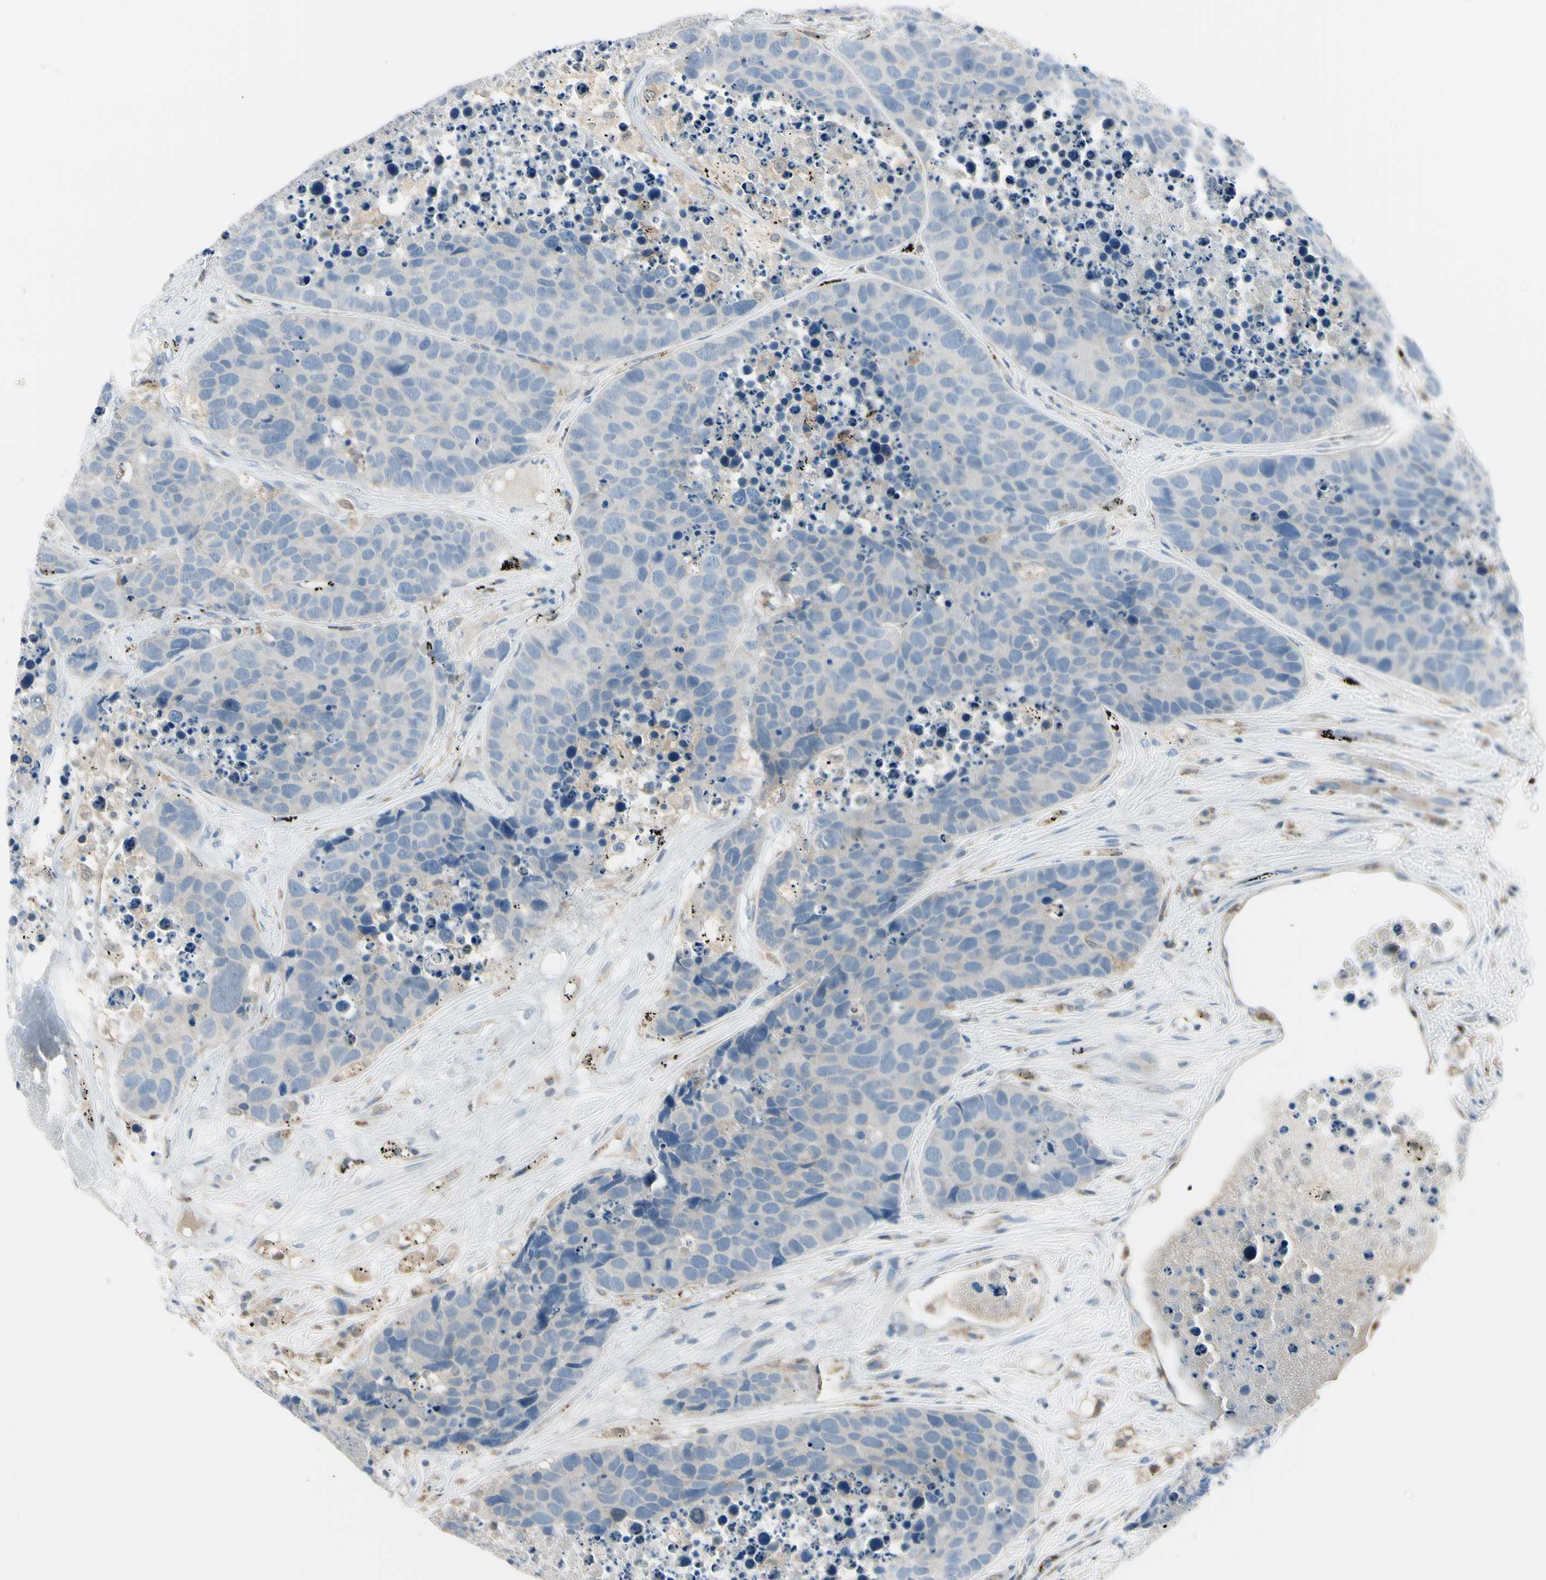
{"staining": {"intensity": "weak", "quantity": ">75%", "location": "cytoplasmic/membranous"}, "tissue": "carcinoid", "cell_type": "Tumor cells", "image_type": "cancer", "snomed": [{"axis": "morphology", "description": "Carcinoid, malignant, NOS"}, {"axis": "topography", "description": "Lung"}], "caption": "This histopathology image shows immunohistochemistry (IHC) staining of human carcinoid, with low weak cytoplasmic/membranous expression in about >75% of tumor cells.", "gene": "CYRIB", "patient": {"sex": "male", "age": 60}}